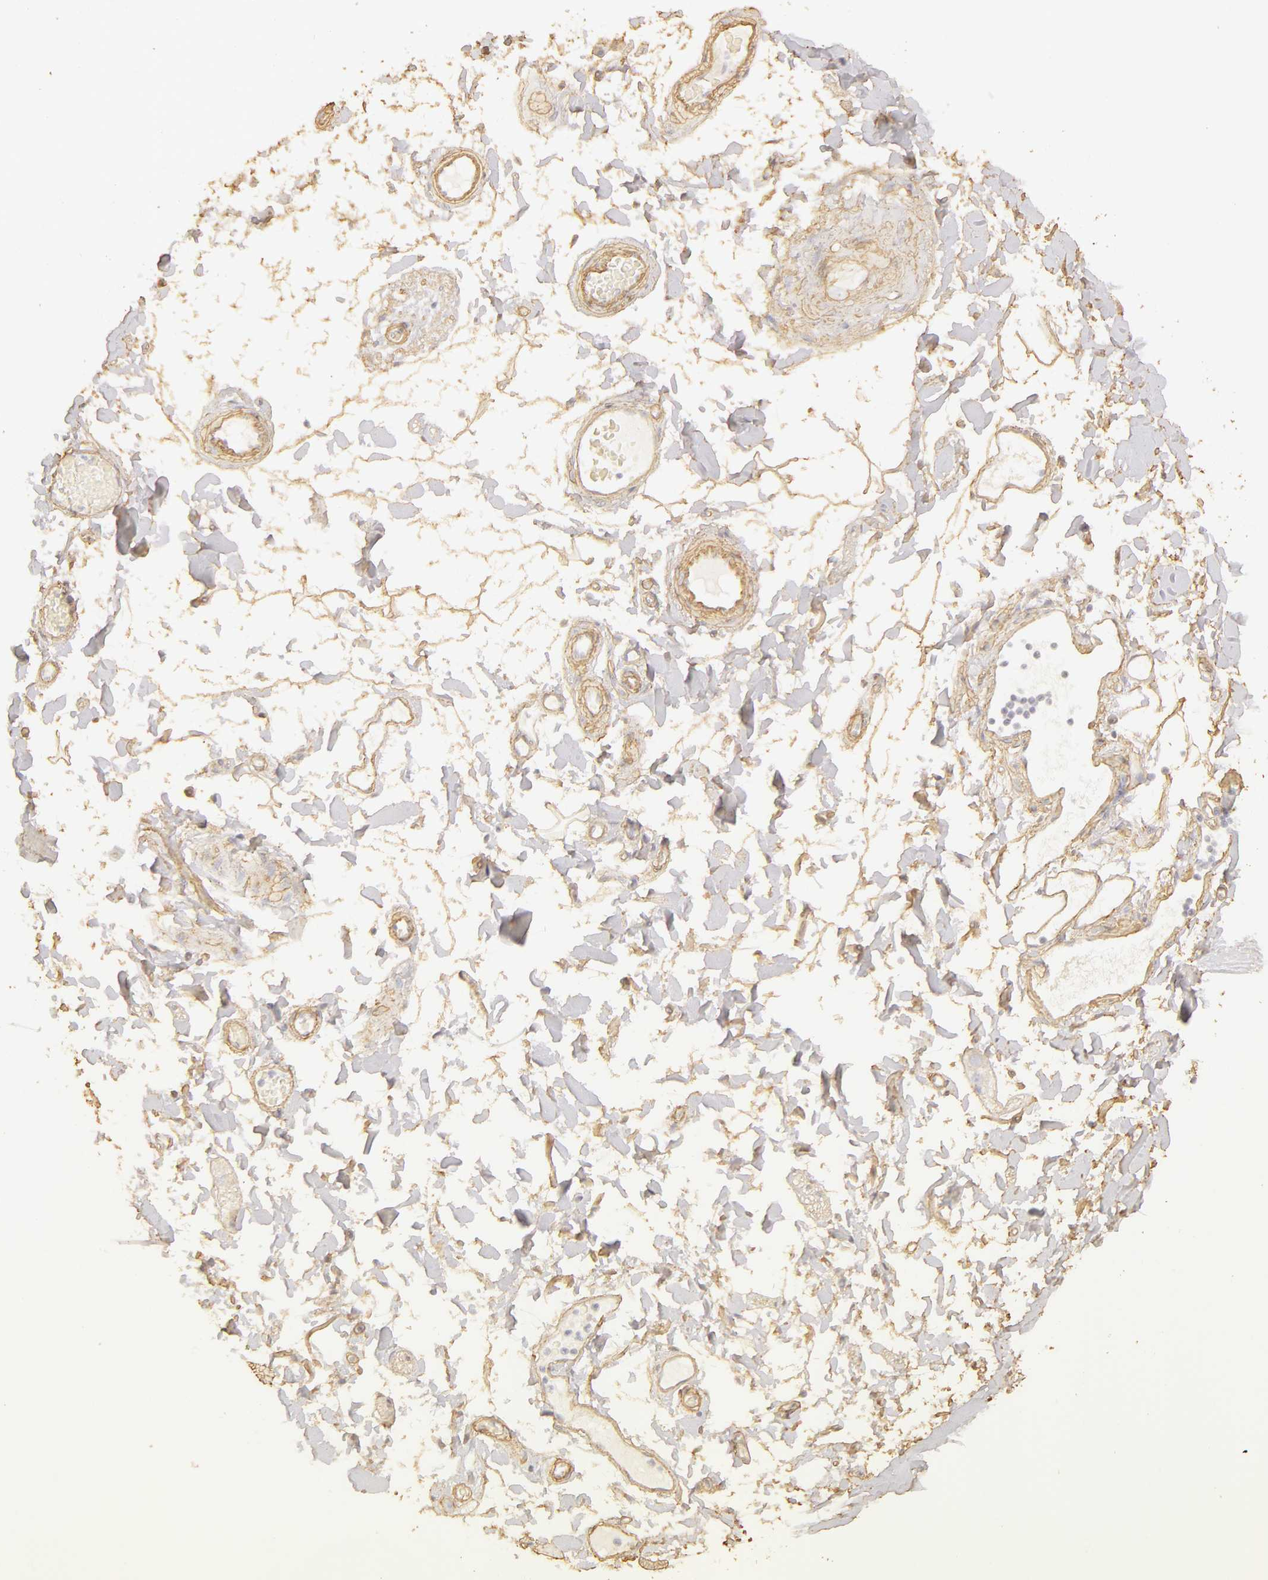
{"staining": {"intensity": "moderate", "quantity": ">75%", "location": "cytoplasmic/membranous"}, "tissue": "adipose tissue", "cell_type": "Adipocytes", "image_type": "normal", "snomed": [{"axis": "morphology", "description": "Normal tissue, NOS"}, {"axis": "topography", "description": "Duodenum"}], "caption": "High-power microscopy captured an immunohistochemistry photomicrograph of benign adipose tissue, revealing moderate cytoplasmic/membranous staining in approximately >75% of adipocytes. (brown staining indicates protein expression, while blue staining denotes nuclei).", "gene": "COL4A1", "patient": {"sex": "male", "age": 63}}